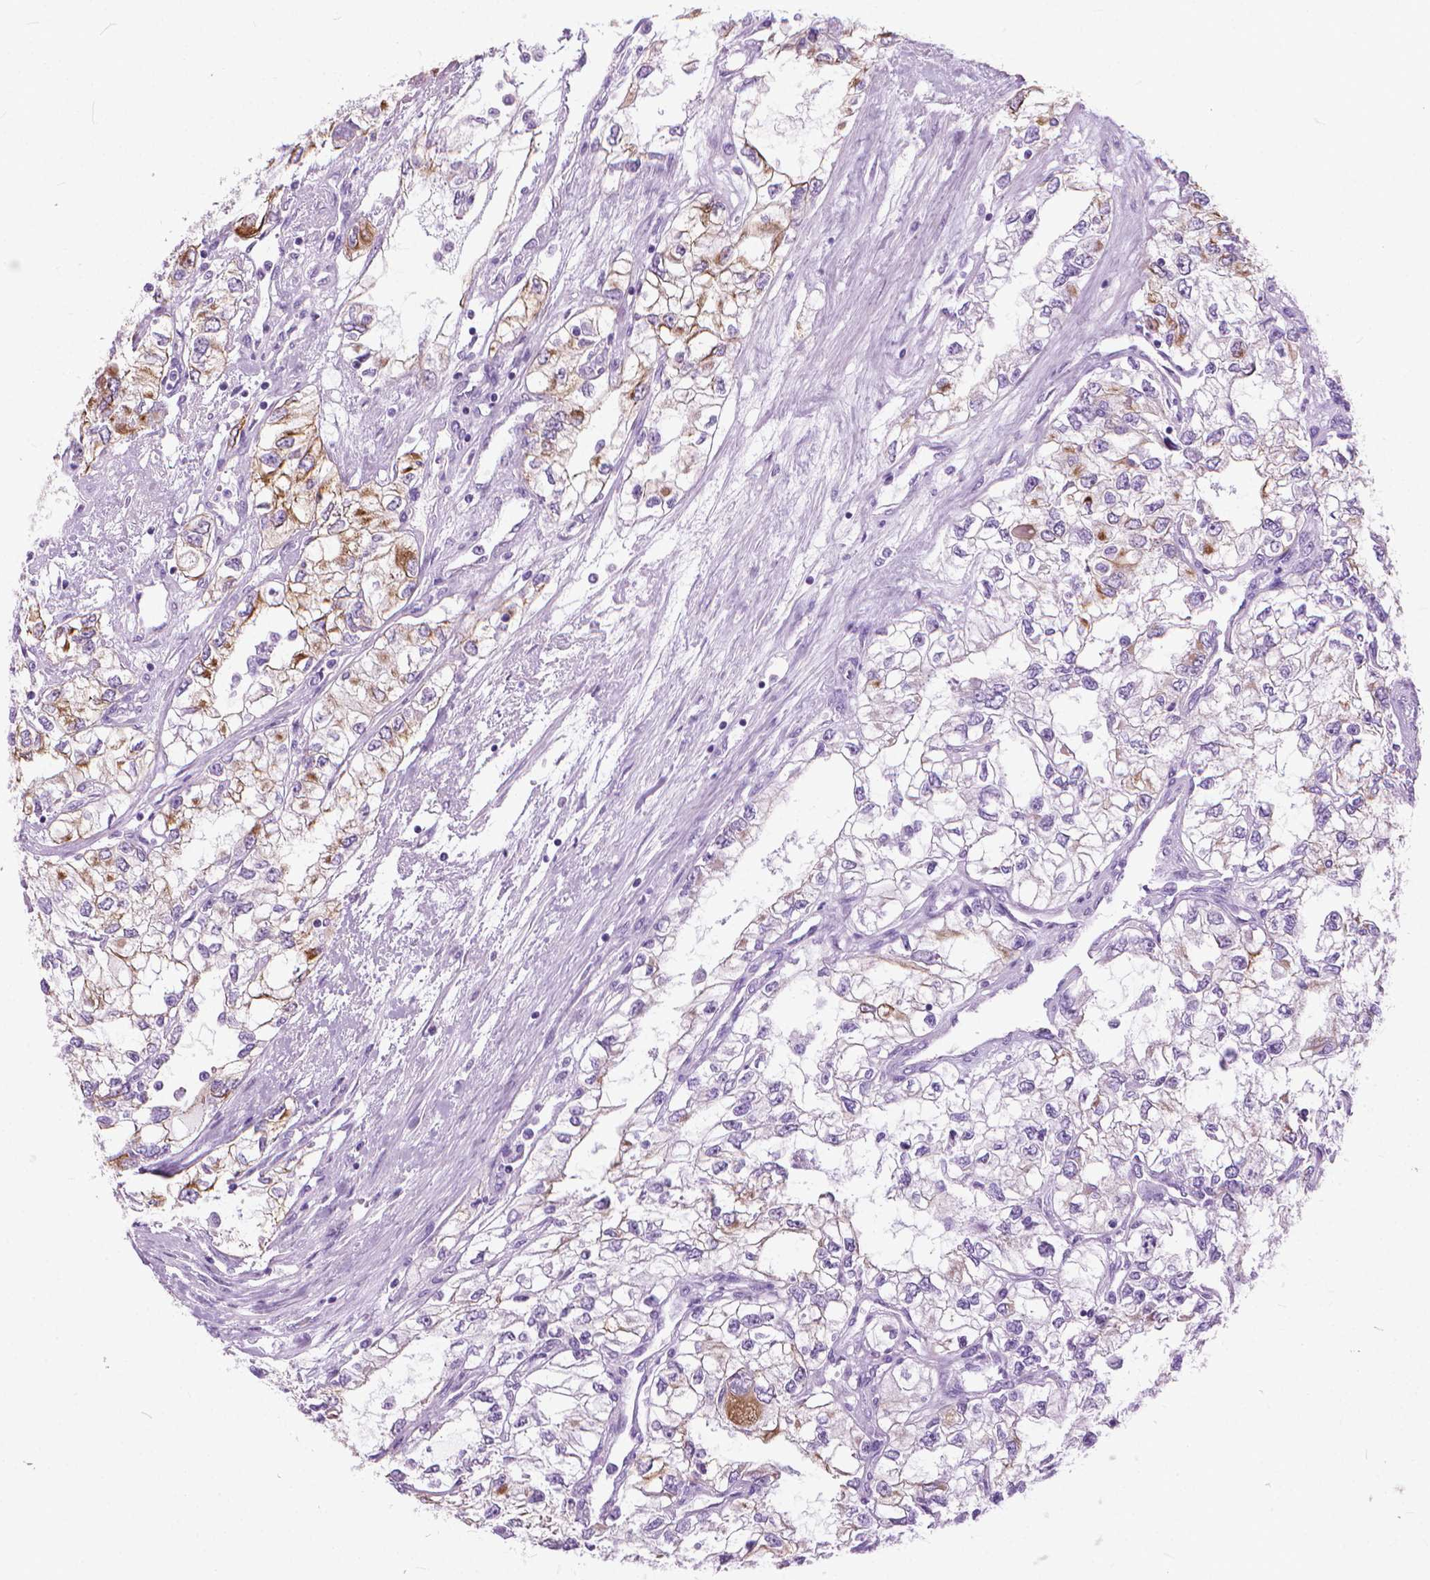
{"staining": {"intensity": "moderate", "quantity": "<25%", "location": "cytoplasmic/membranous"}, "tissue": "renal cancer", "cell_type": "Tumor cells", "image_type": "cancer", "snomed": [{"axis": "morphology", "description": "Adenocarcinoma, NOS"}, {"axis": "topography", "description": "Kidney"}], "caption": "Renal cancer stained with a brown dye displays moderate cytoplasmic/membranous positive staining in about <25% of tumor cells.", "gene": "HTR2B", "patient": {"sex": "female", "age": 59}}